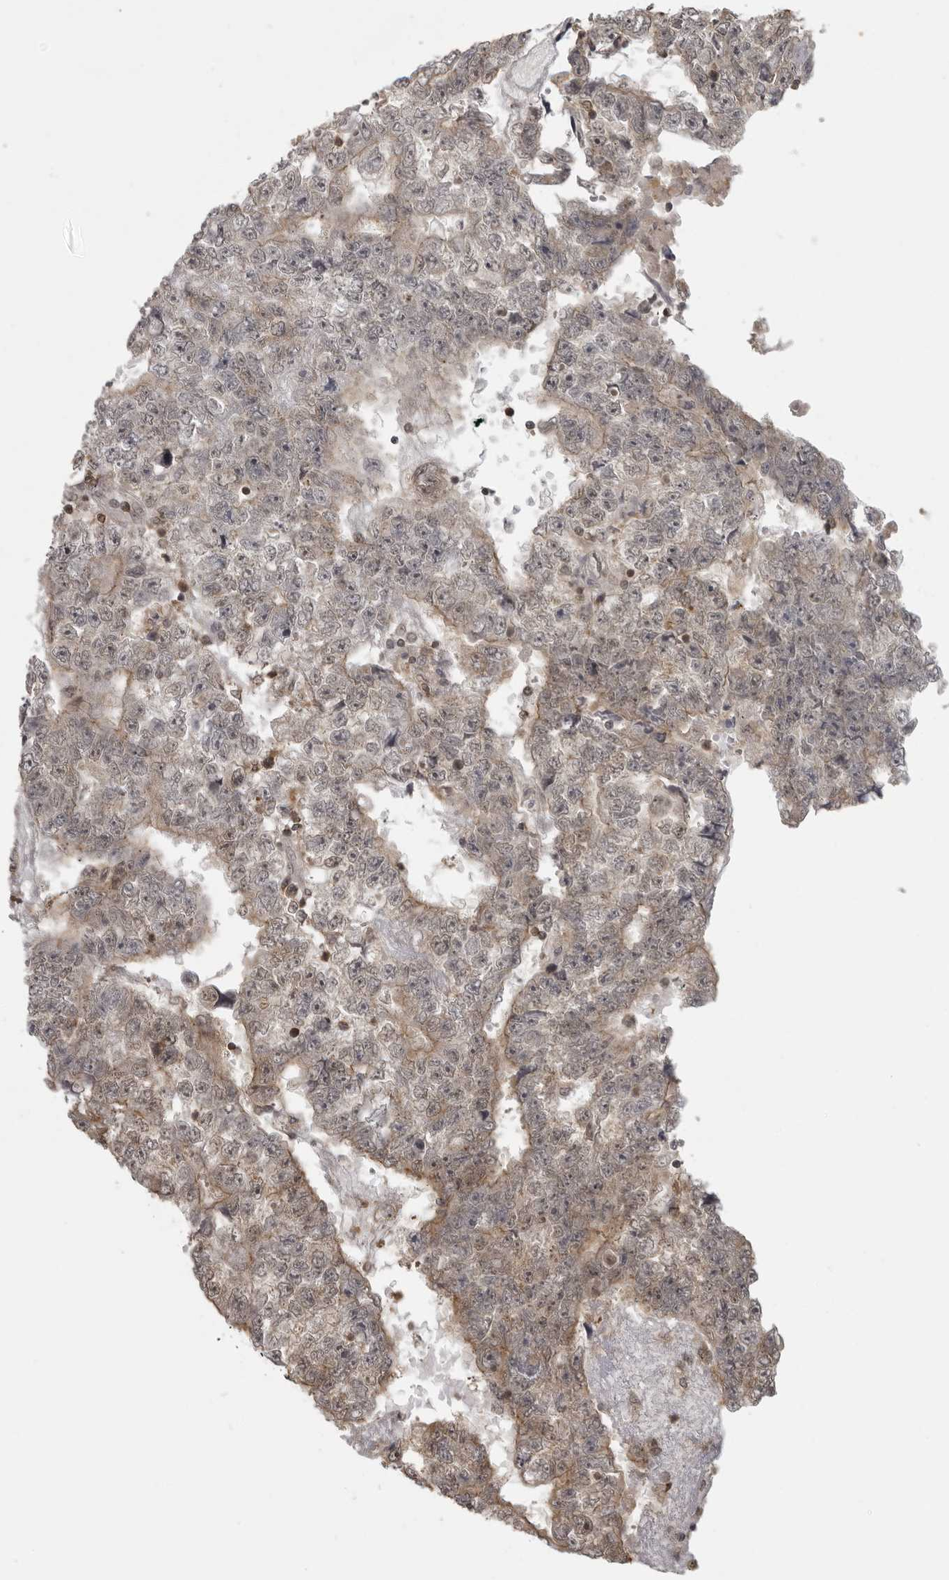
{"staining": {"intensity": "moderate", "quantity": "25%-75%", "location": "cytoplasmic/membranous"}, "tissue": "testis cancer", "cell_type": "Tumor cells", "image_type": "cancer", "snomed": [{"axis": "morphology", "description": "Carcinoma, Embryonal, NOS"}, {"axis": "topography", "description": "Testis"}], "caption": "Embryonal carcinoma (testis) stained with a brown dye exhibits moderate cytoplasmic/membranous positive expression in approximately 25%-75% of tumor cells.", "gene": "PDCL3", "patient": {"sex": "male", "age": 25}}